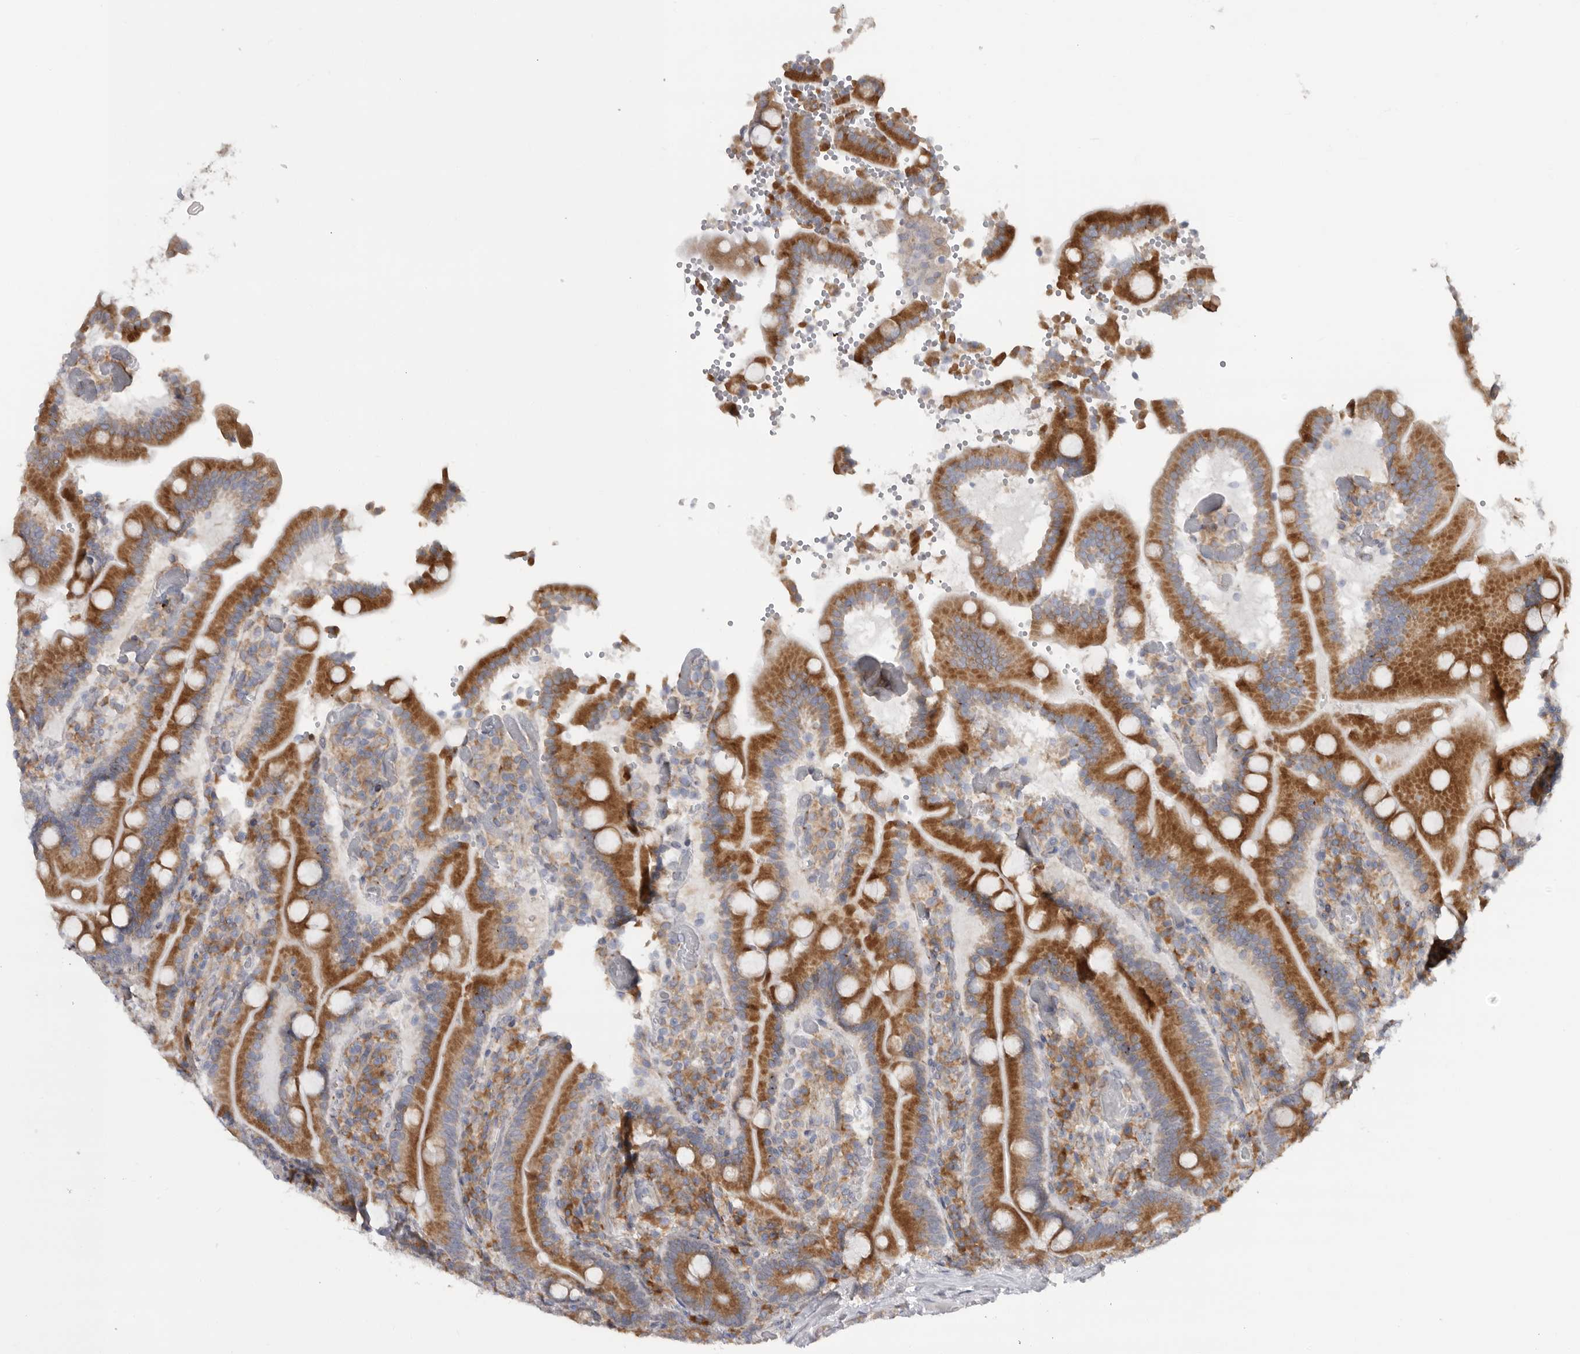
{"staining": {"intensity": "moderate", "quantity": ">75%", "location": "cytoplasmic/membranous"}, "tissue": "duodenum", "cell_type": "Glandular cells", "image_type": "normal", "snomed": [{"axis": "morphology", "description": "Normal tissue, NOS"}, {"axis": "topography", "description": "Duodenum"}], "caption": "High-magnification brightfield microscopy of unremarkable duodenum stained with DAB (3,3'-diaminobenzidine) (brown) and counterstained with hematoxylin (blue). glandular cells exhibit moderate cytoplasmic/membranous staining is appreciated in approximately>75% of cells. (Stains: DAB in brown, nuclei in blue, Microscopy: brightfield microscopy at high magnification).", "gene": "GANAB", "patient": {"sex": "female", "age": 62}}